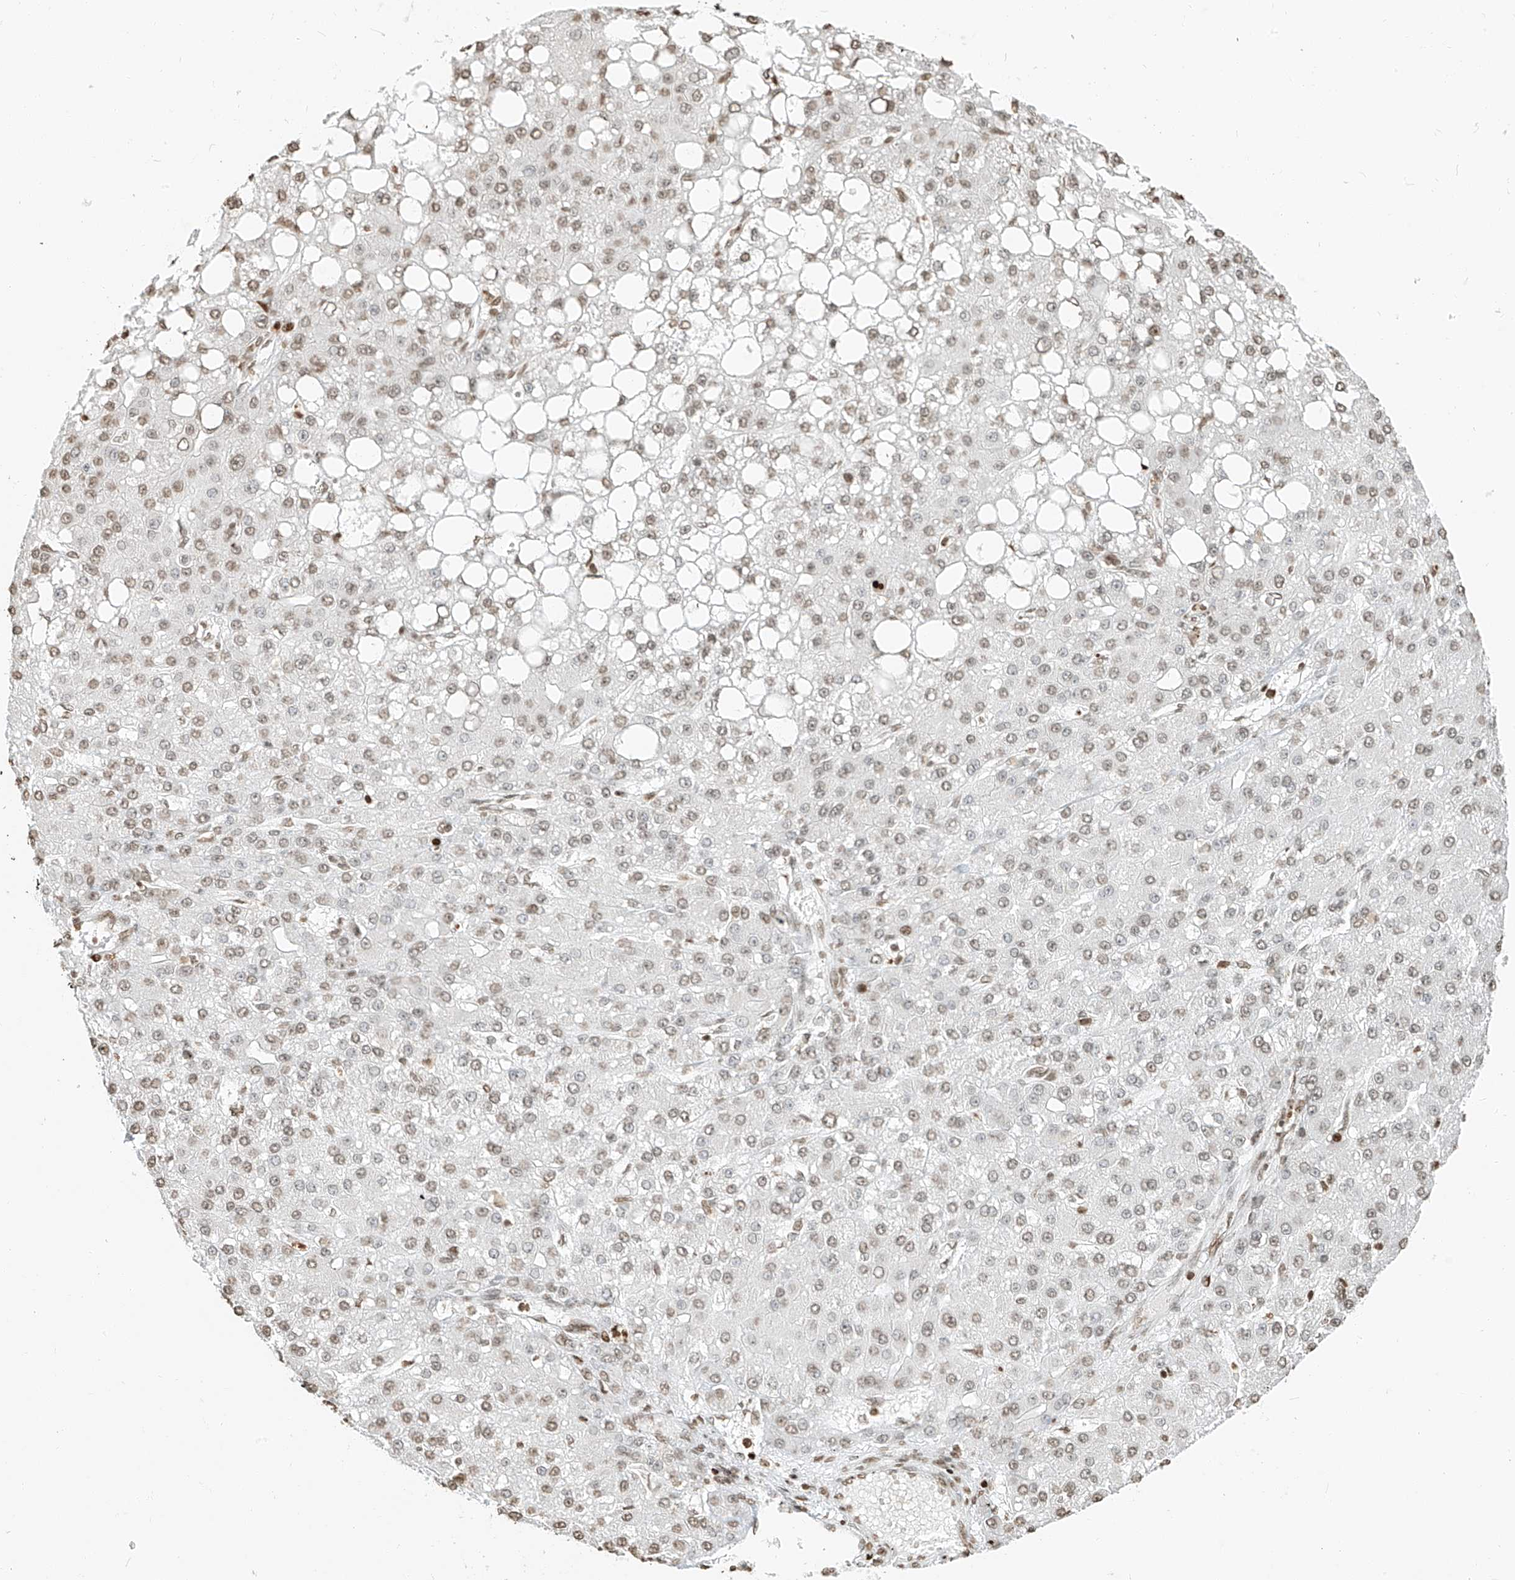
{"staining": {"intensity": "weak", "quantity": ">75%", "location": "nuclear"}, "tissue": "liver cancer", "cell_type": "Tumor cells", "image_type": "cancer", "snomed": [{"axis": "morphology", "description": "Carcinoma, Hepatocellular, NOS"}, {"axis": "topography", "description": "Liver"}], "caption": "A high-resolution image shows IHC staining of liver hepatocellular carcinoma, which reveals weak nuclear positivity in approximately >75% of tumor cells. The staining was performed using DAB (3,3'-diaminobenzidine), with brown indicating positive protein expression. Nuclei are stained blue with hematoxylin.", "gene": "C17orf58", "patient": {"sex": "male", "age": 67}}